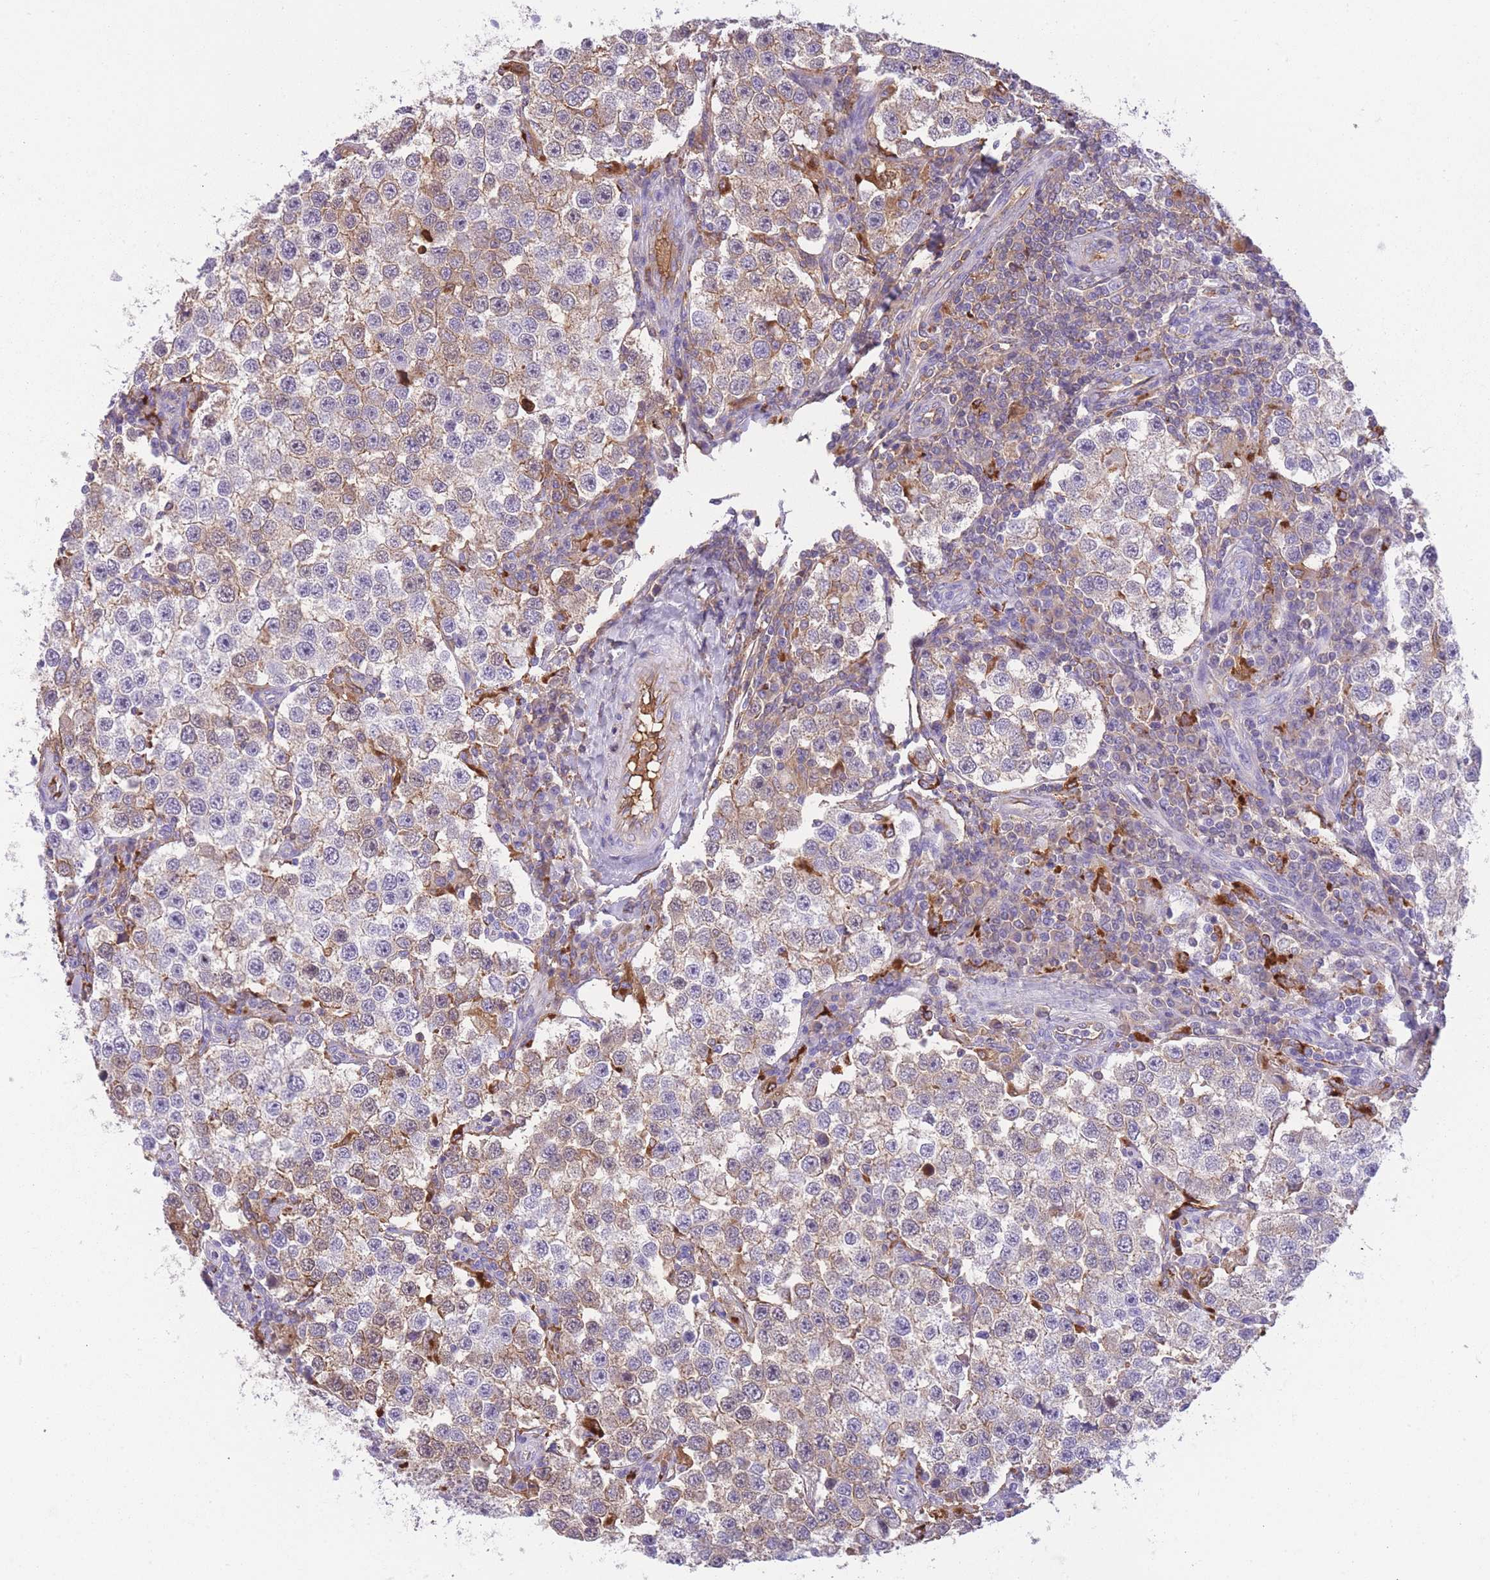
{"staining": {"intensity": "moderate", "quantity": "25%-75%", "location": "cytoplasmic/membranous"}, "tissue": "testis cancer", "cell_type": "Tumor cells", "image_type": "cancer", "snomed": [{"axis": "morphology", "description": "Seminoma, NOS"}, {"axis": "topography", "description": "Testis"}], "caption": "Approximately 25%-75% of tumor cells in testis cancer (seminoma) demonstrate moderate cytoplasmic/membranous protein staining as visualized by brown immunohistochemical staining.", "gene": "GNAT1", "patient": {"sex": "male", "age": 37}}